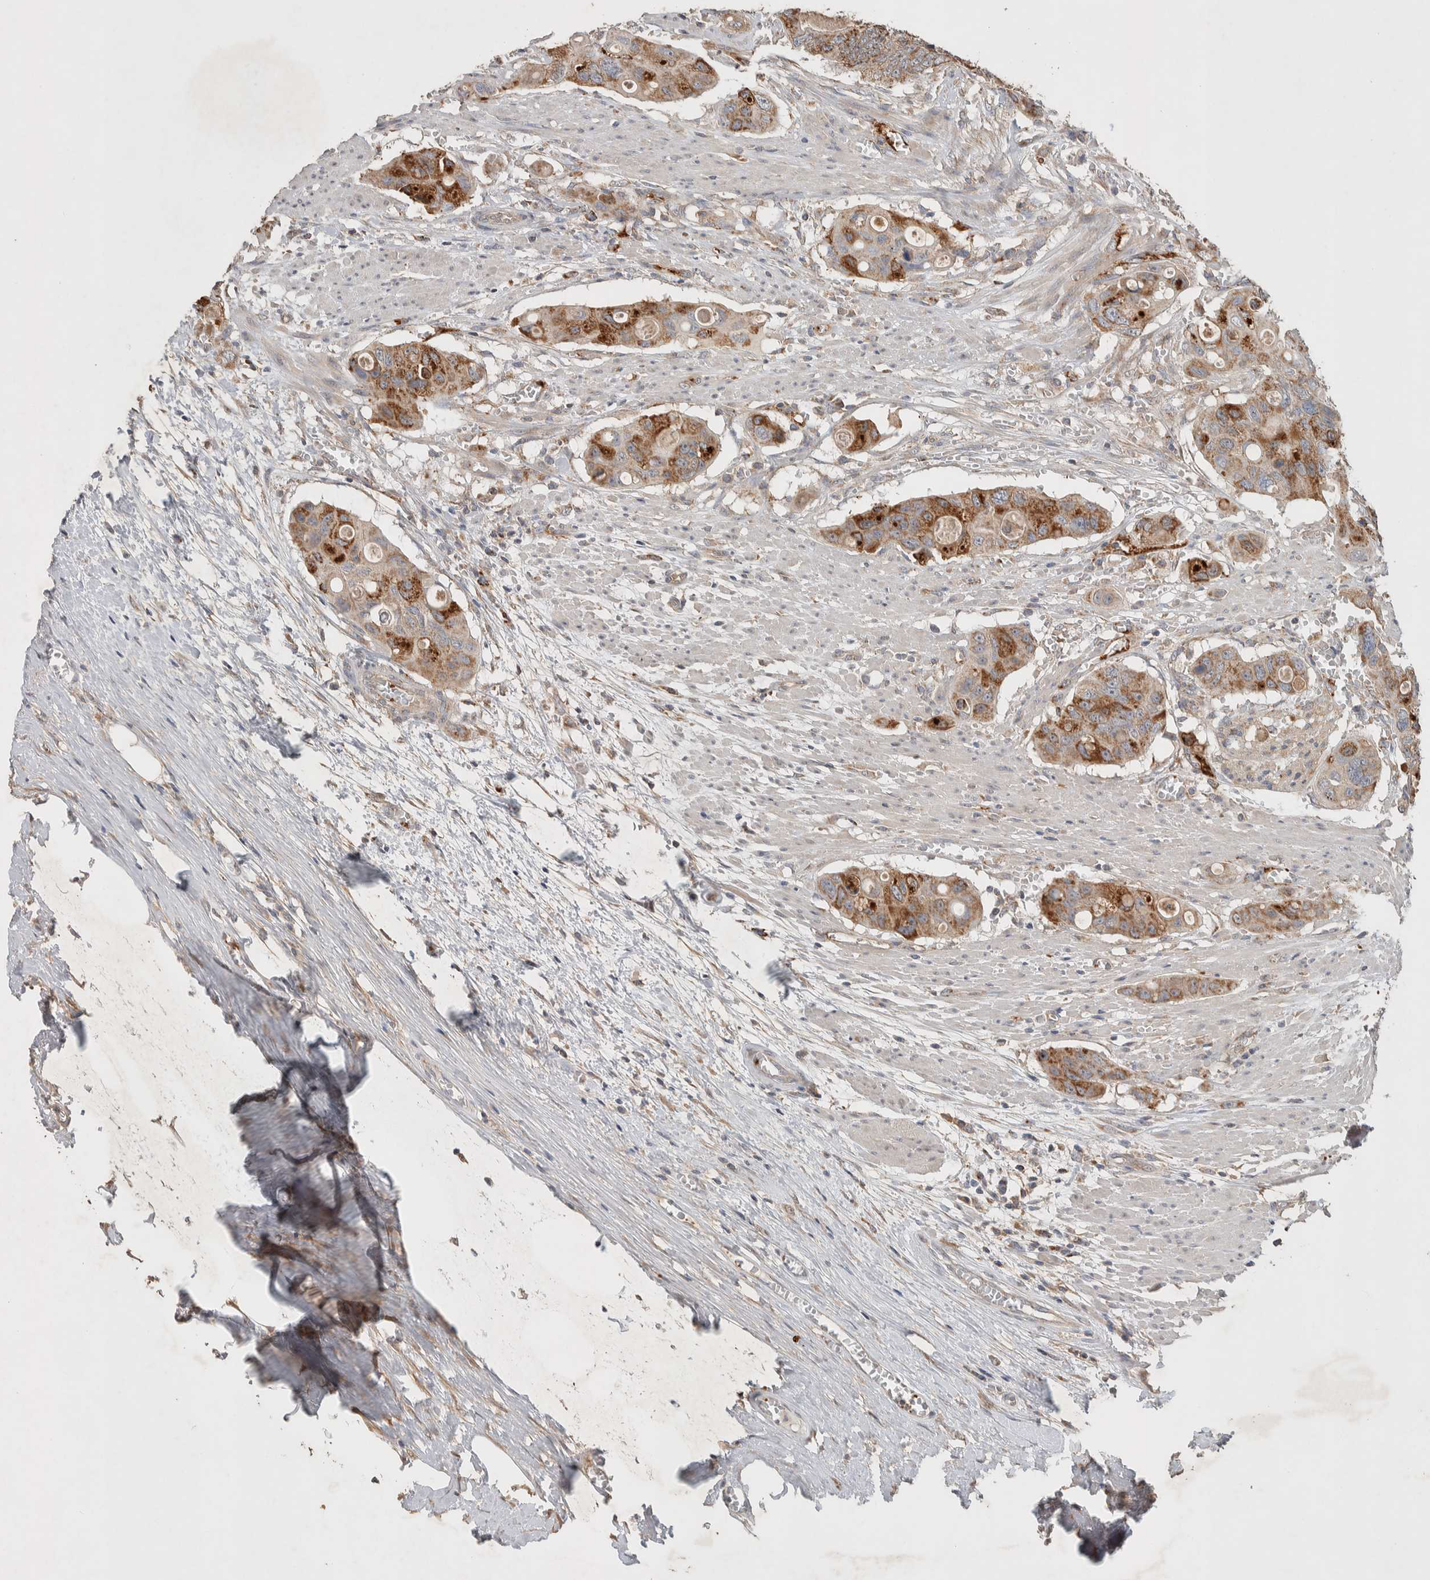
{"staining": {"intensity": "strong", "quantity": ">75%", "location": "cytoplasmic/membranous"}, "tissue": "colorectal cancer", "cell_type": "Tumor cells", "image_type": "cancer", "snomed": [{"axis": "morphology", "description": "Adenocarcinoma, NOS"}, {"axis": "topography", "description": "Colon"}], "caption": "Approximately >75% of tumor cells in human colorectal cancer exhibit strong cytoplasmic/membranous protein staining as visualized by brown immunohistochemical staining.", "gene": "DEPTOR", "patient": {"sex": "female", "age": 57}}